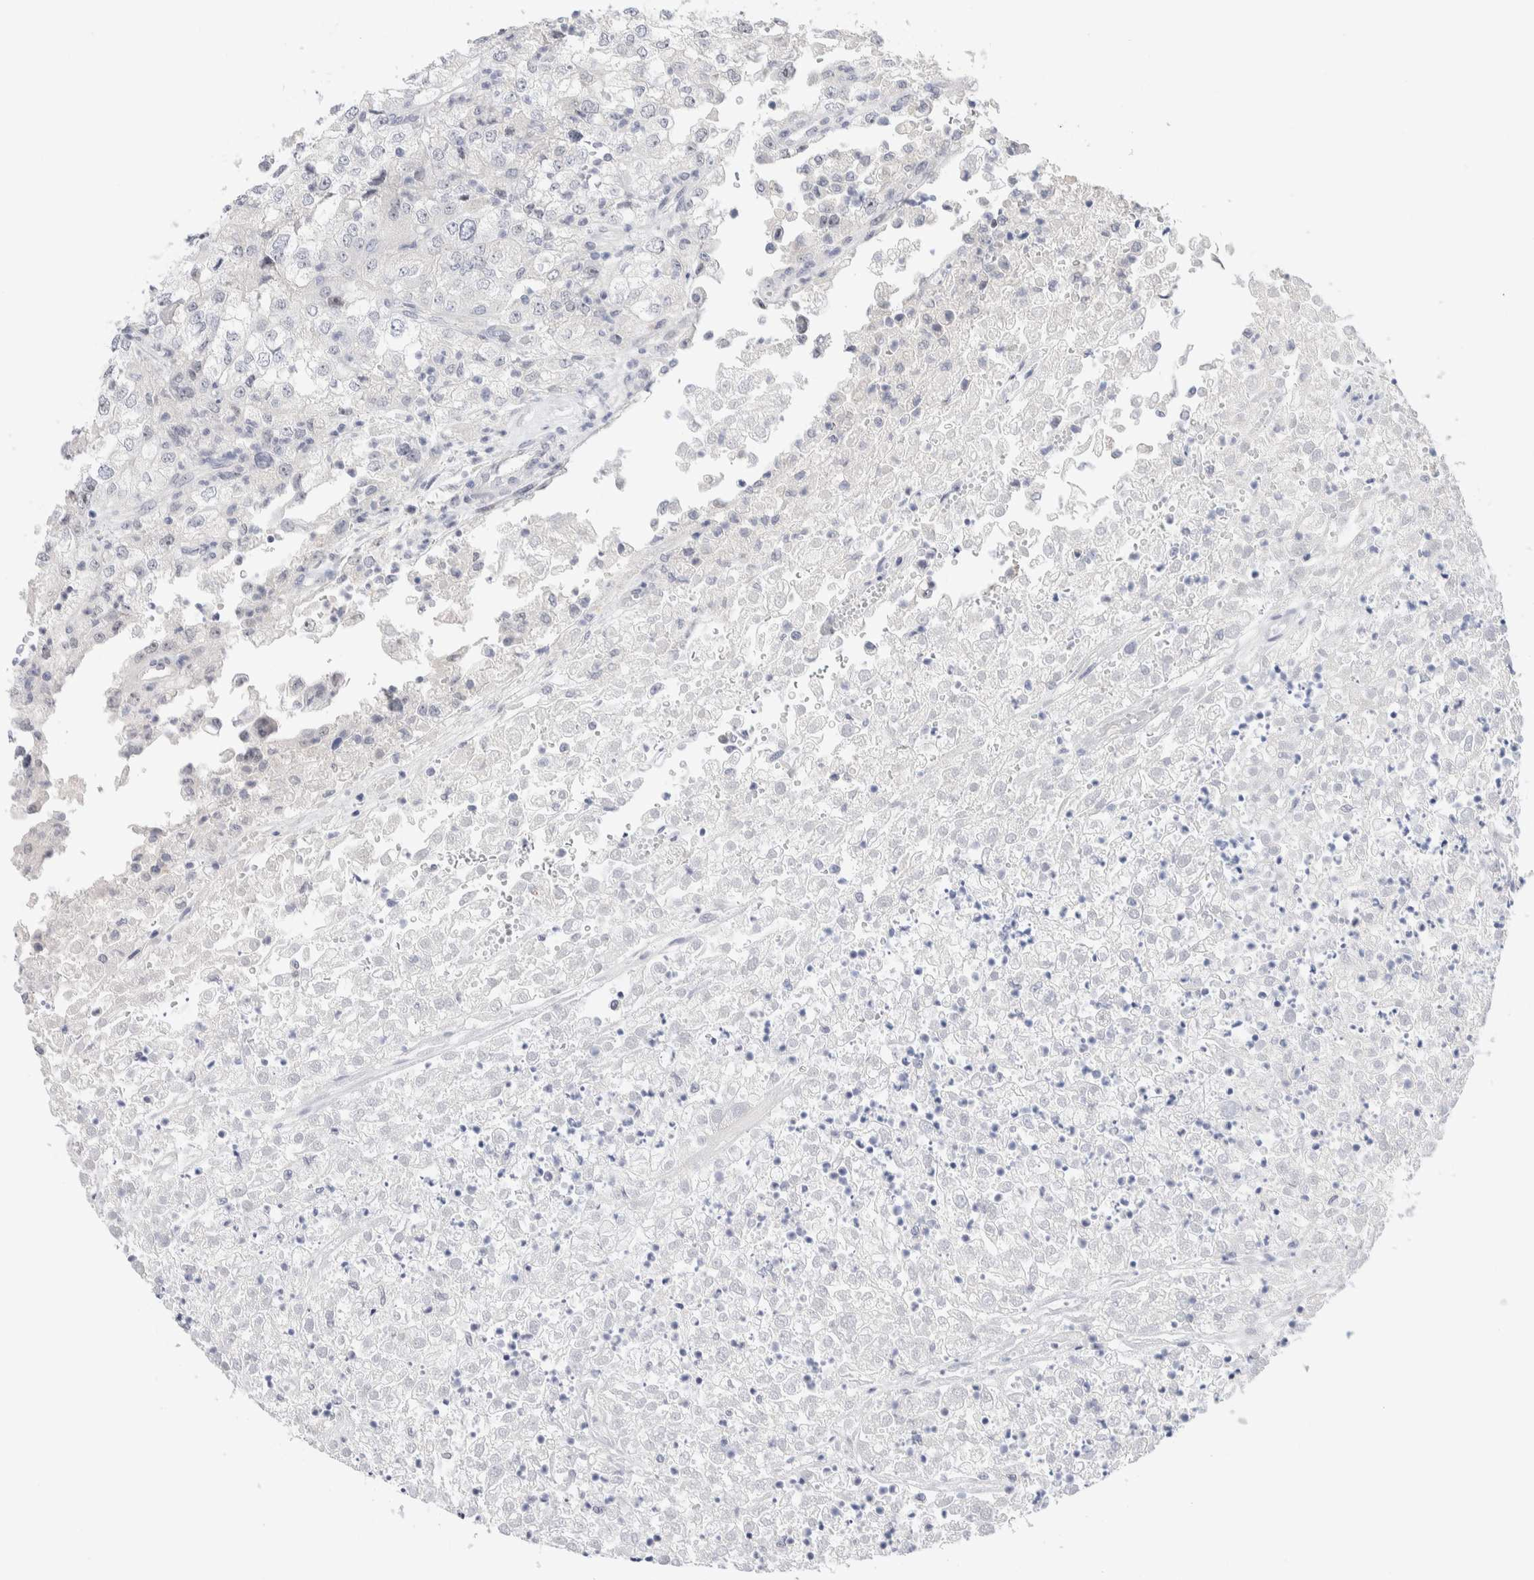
{"staining": {"intensity": "negative", "quantity": "none", "location": "none"}, "tissue": "renal cancer", "cell_type": "Tumor cells", "image_type": "cancer", "snomed": [{"axis": "morphology", "description": "Adenocarcinoma, NOS"}, {"axis": "topography", "description": "Kidney"}], "caption": "This is an IHC photomicrograph of human renal cancer. There is no positivity in tumor cells.", "gene": "DNAJB6", "patient": {"sex": "female", "age": 54}}